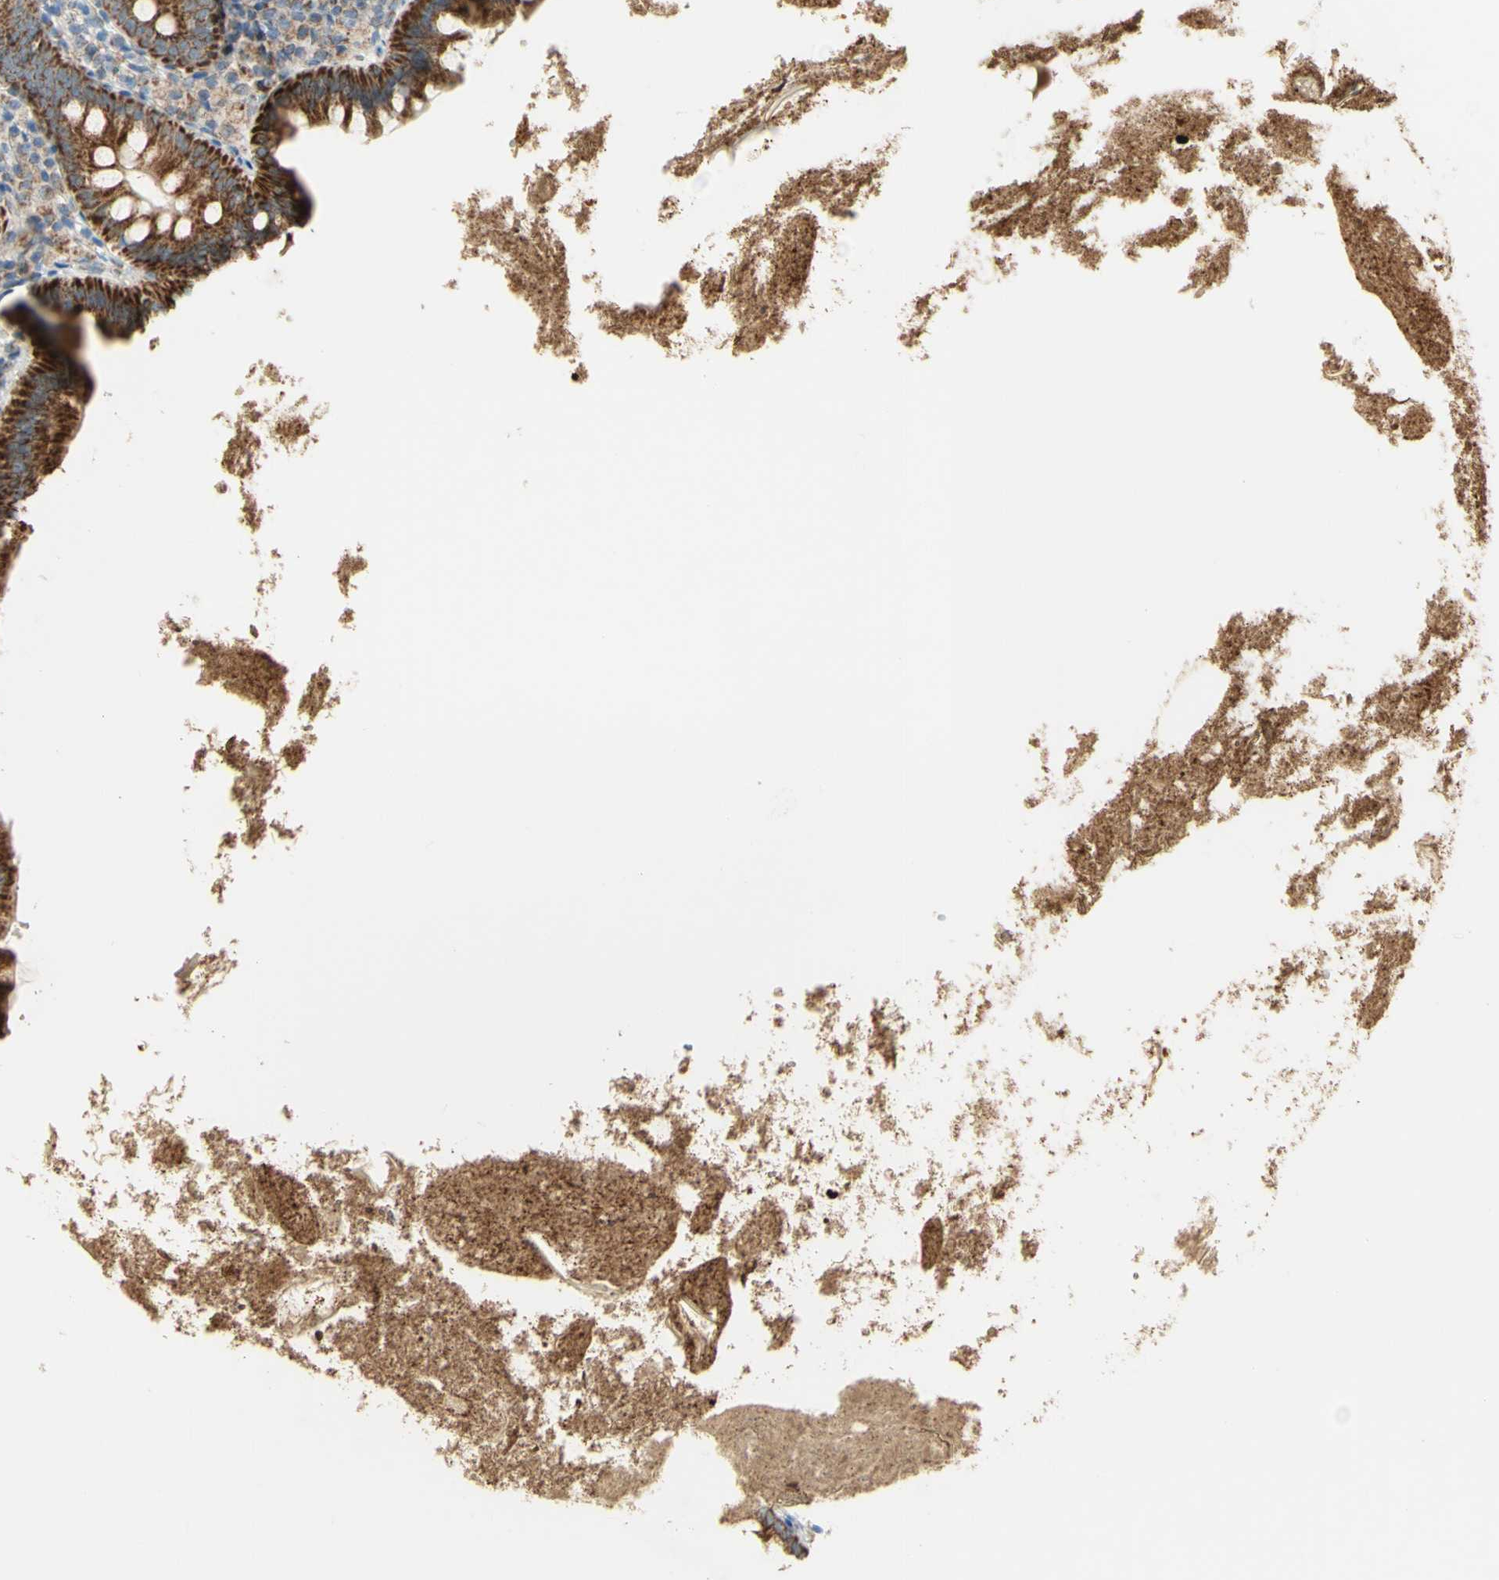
{"staining": {"intensity": "strong", "quantity": ">75%", "location": "cytoplasmic/membranous"}, "tissue": "appendix", "cell_type": "Glandular cells", "image_type": "normal", "snomed": [{"axis": "morphology", "description": "Normal tissue, NOS"}, {"axis": "topography", "description": "Appendix"}], "caption": "Protein positivity by immunohistochemistry displays strong cytoplasmic/membranous positivity in approximately >75% of glandular cells in benign appendix.", "gene": "LETM1", "patient": {"sex": "male", "age": 52}}